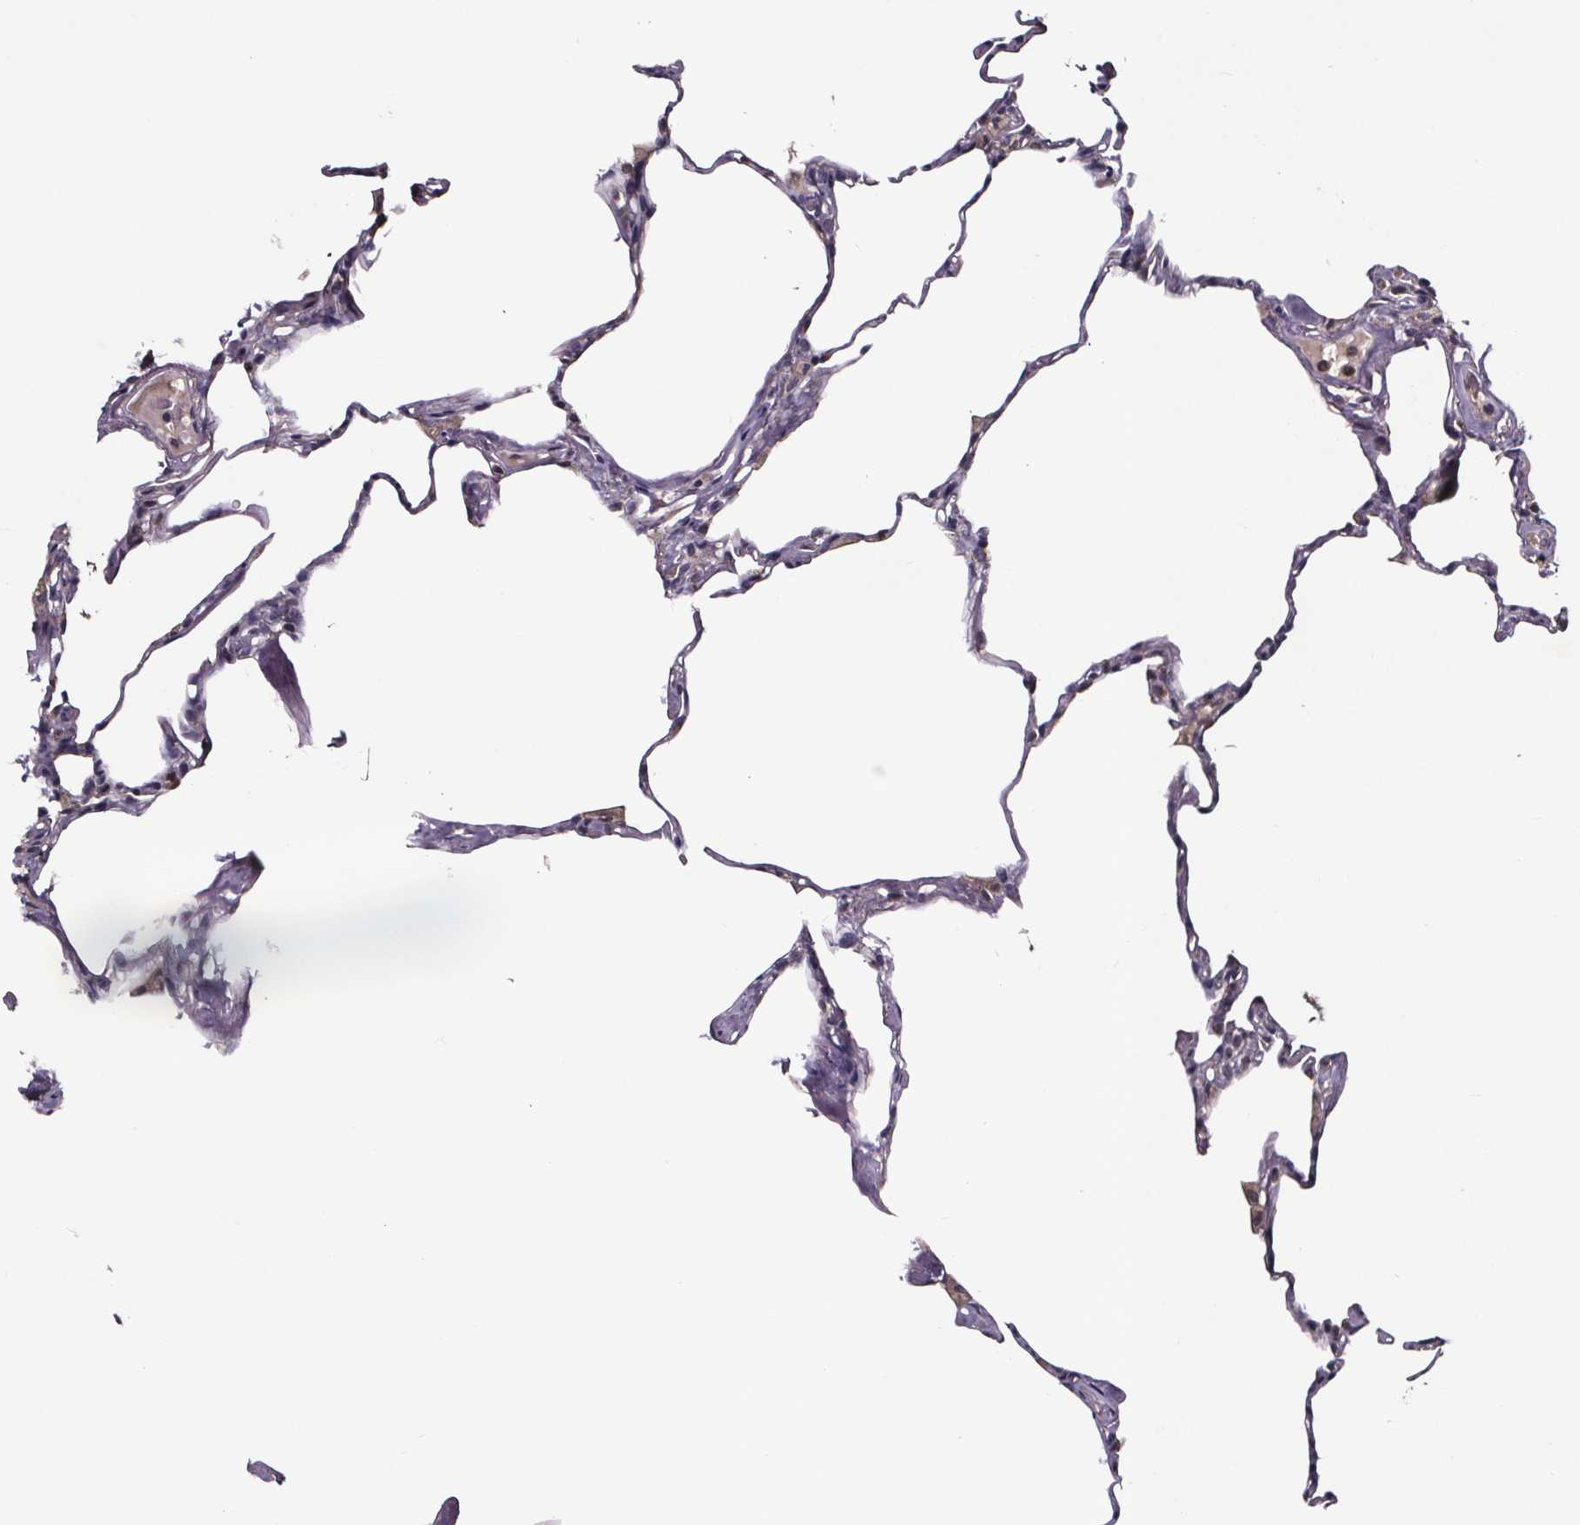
{"staining": {"intensity": "negative", "quantity": "none", "location": "none"}, "tissue": "lung", "cell_type": "Alveolar cells", "image_type": "normal", "snomed": [{"axis": "morphology", "description": "Normal tissue, NOS"}, {"axis": "topography", "description": "Lung"}], "caption": "A photomicrograph of human lung is negative for staining in alveolar cells.", "gene": "SMIM1", "patient": {"sex": "male", "age": 65}}